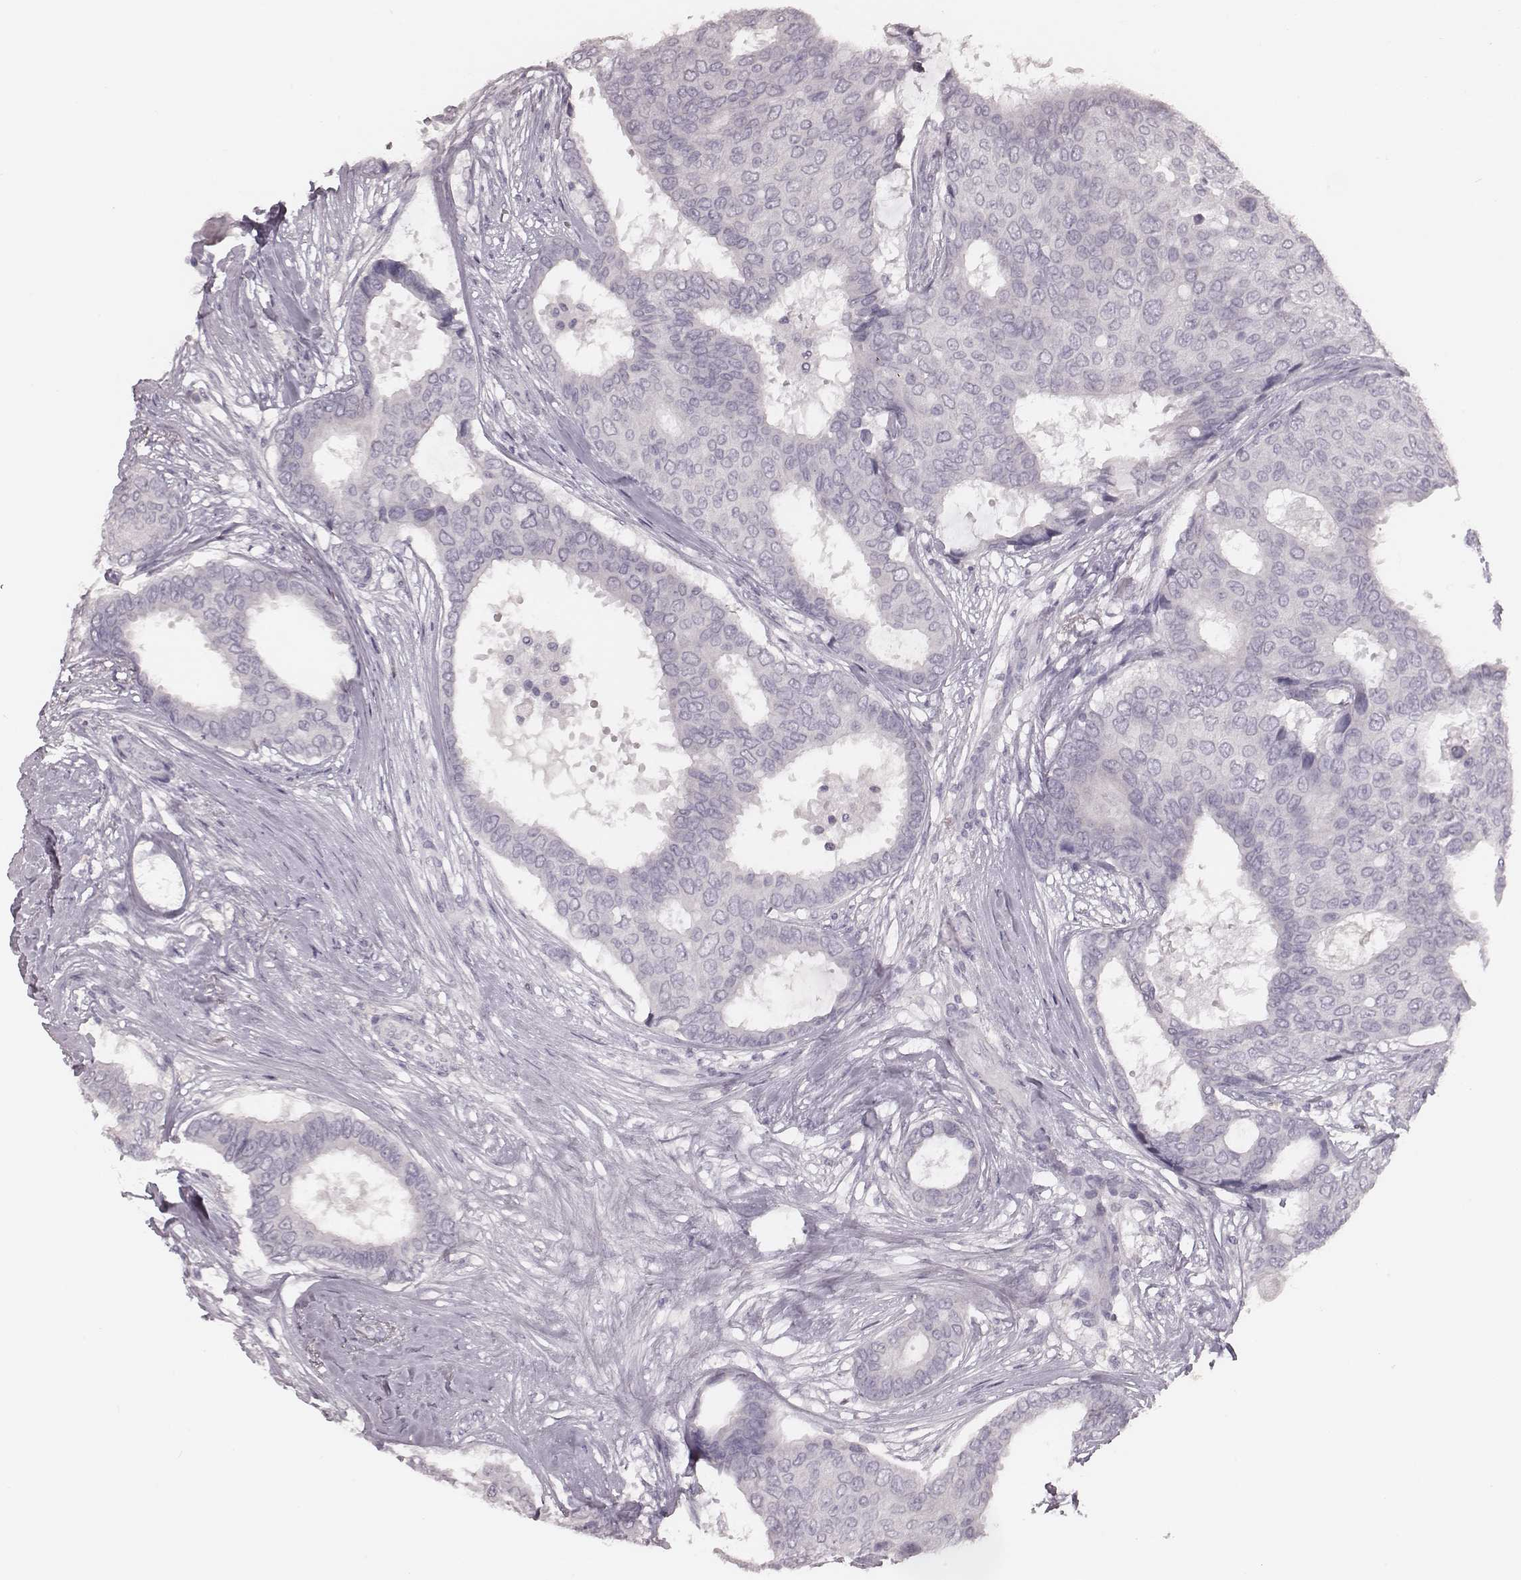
{"staining": {"intensity": "negative", "quantity": "none", "location": "none"}, "tissue": "breast cancer", "cell_type": "Tumor cells", "image_type": "cancer", "snomed": [{"axis": "morphology", "description": "Duct carcinoma"}, {"axis": "topography", "description": "Breast"}], "caption": "Infiltrating ductal carcinoma (breast) was stained to show a protein in brown. There is no significant expression in tumor cells. (Brightfield microscopy of DAB immunohistochemistry at high magnification).", "gene": "PDCD1", "patient": {"sex": "female", "age": 75}}